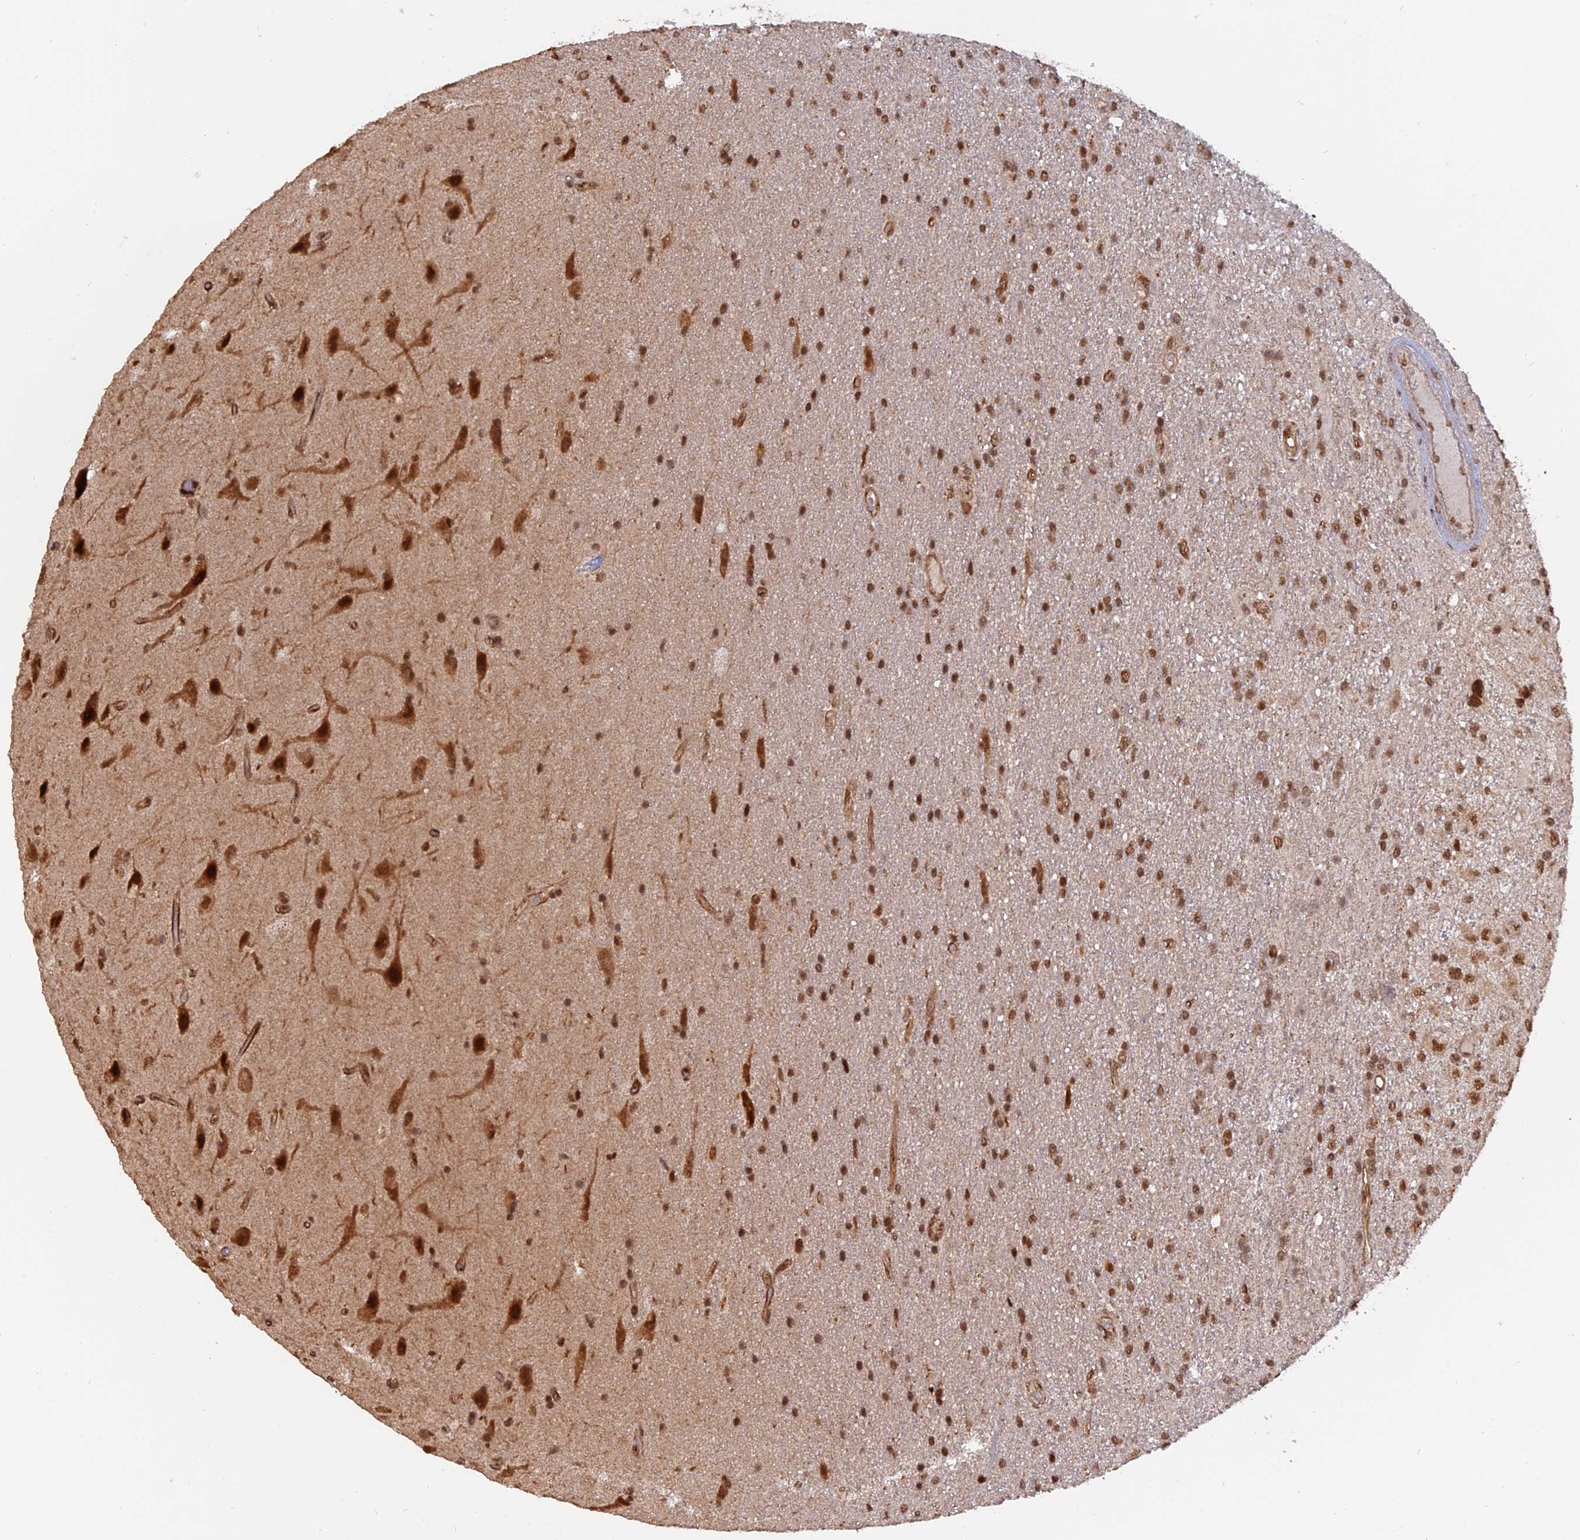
{"staining": {"intensity": "moderate", "quantity": ">75%", "location": "nuclear"}, "tissue": "glioma", "cell_type": "Tumor cells", "image_type": "cancer", "snomed": [{"axis": "morphology", "description": "Glioma, malignant, Low grade"}, {"axis": "topography", "description": "Brain"}], "caption": "Human glioma stained with a protein marker exhibits moderate staining in tumor cells.", "gene": "PKIG", "patient": {"sex": "male", "age": 66}}